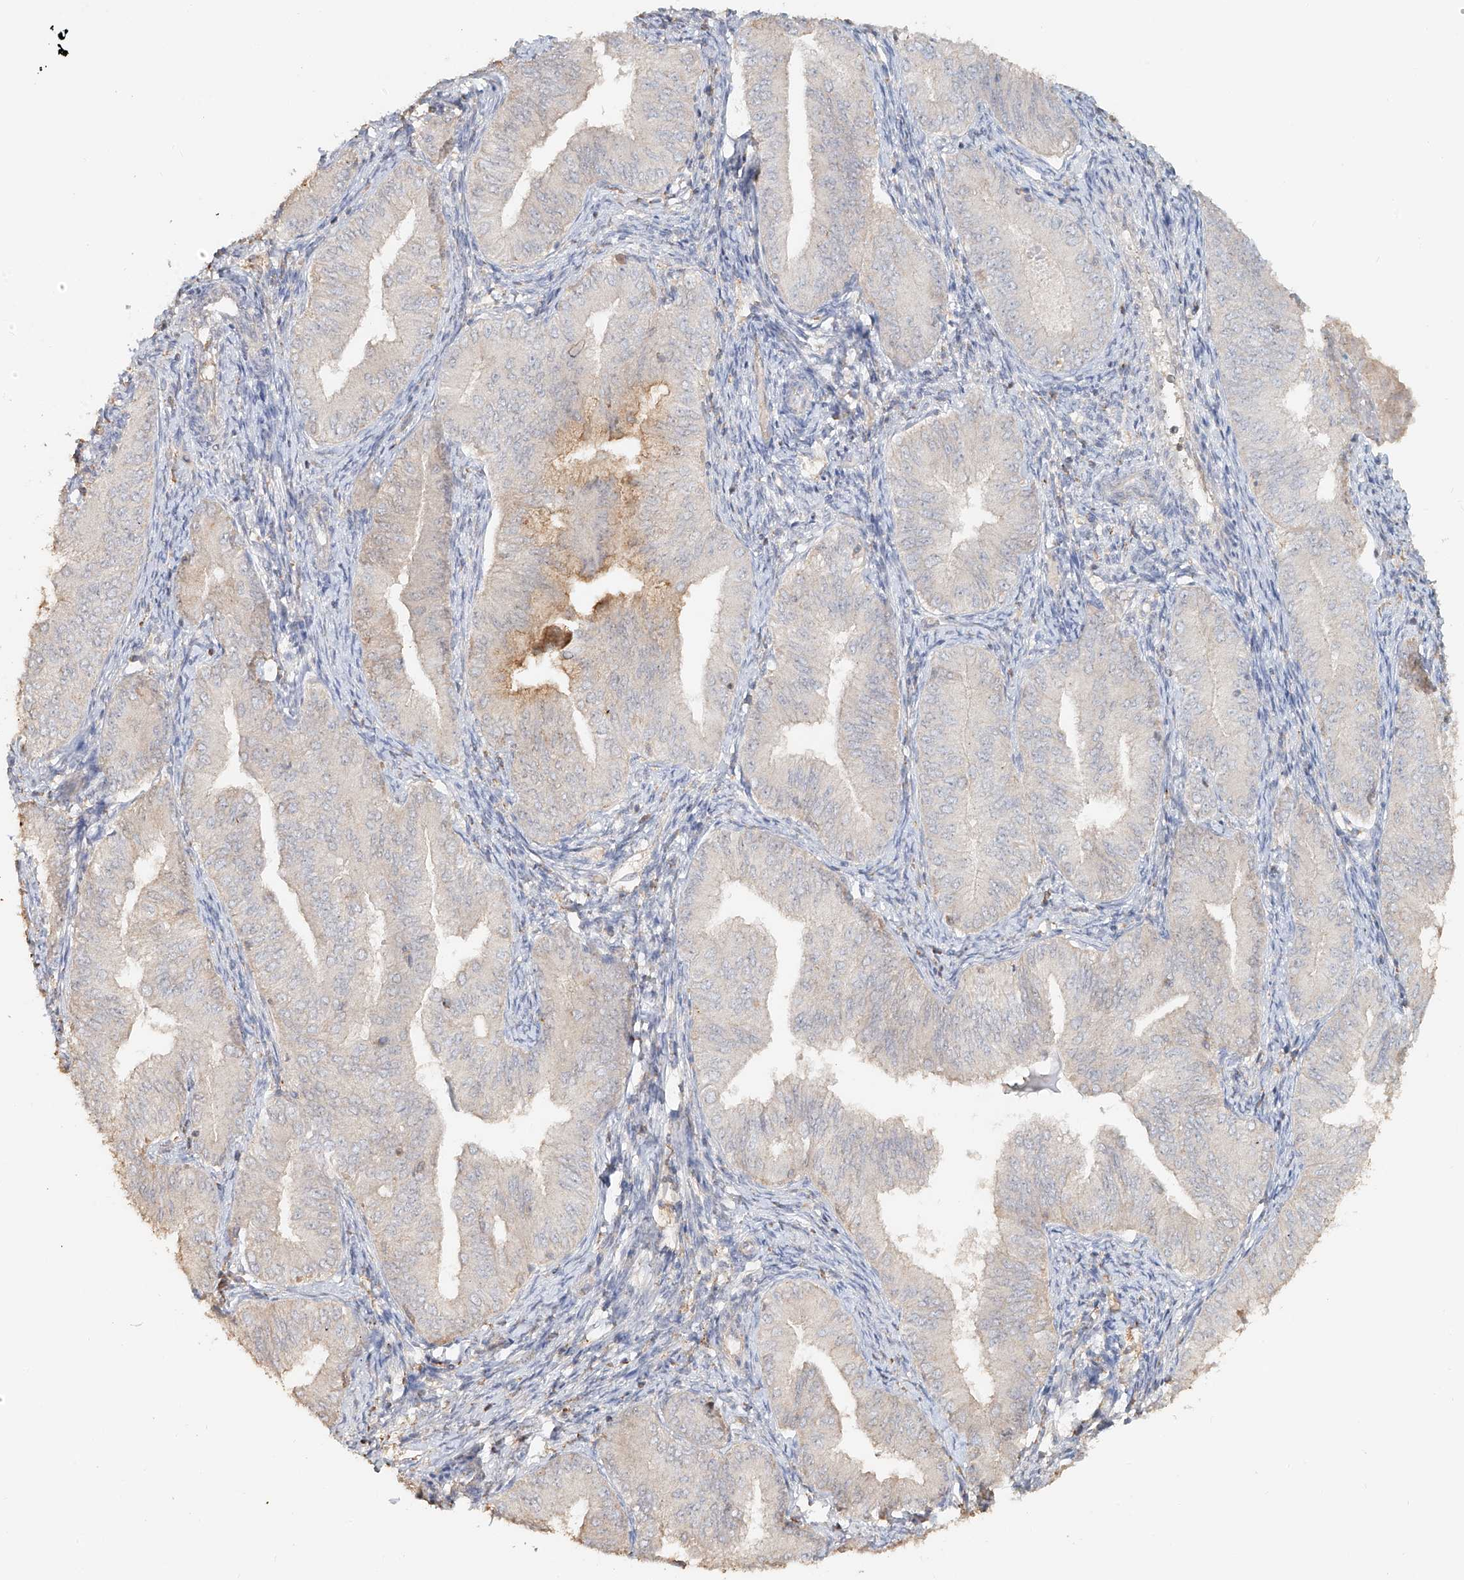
{"staining": {"intensity": "negative", "quantity": "none", "location": "none"}, "tissue": "endometrial cancer", "cell_type": "Tumor cells", "image_type": "cancer", "snomed": [{"axis": "morphology", "description": "Normal tissue, NOS"}, {"axis": "morphology", "description": "Adenocarcinoma, NOS"}, {"axis": "topography", "description": "Endometrium"}], "caption": "Photomicrograph shows no significant protein staining in tumor cells of endometrial cancer. (DAB (3,3'-diaminobenzidine) immunohistochemistry (IHC) with hematoxylin counter stain).", "gene": "NPHS1", "patient": {"sex": "female", "age": 53}}